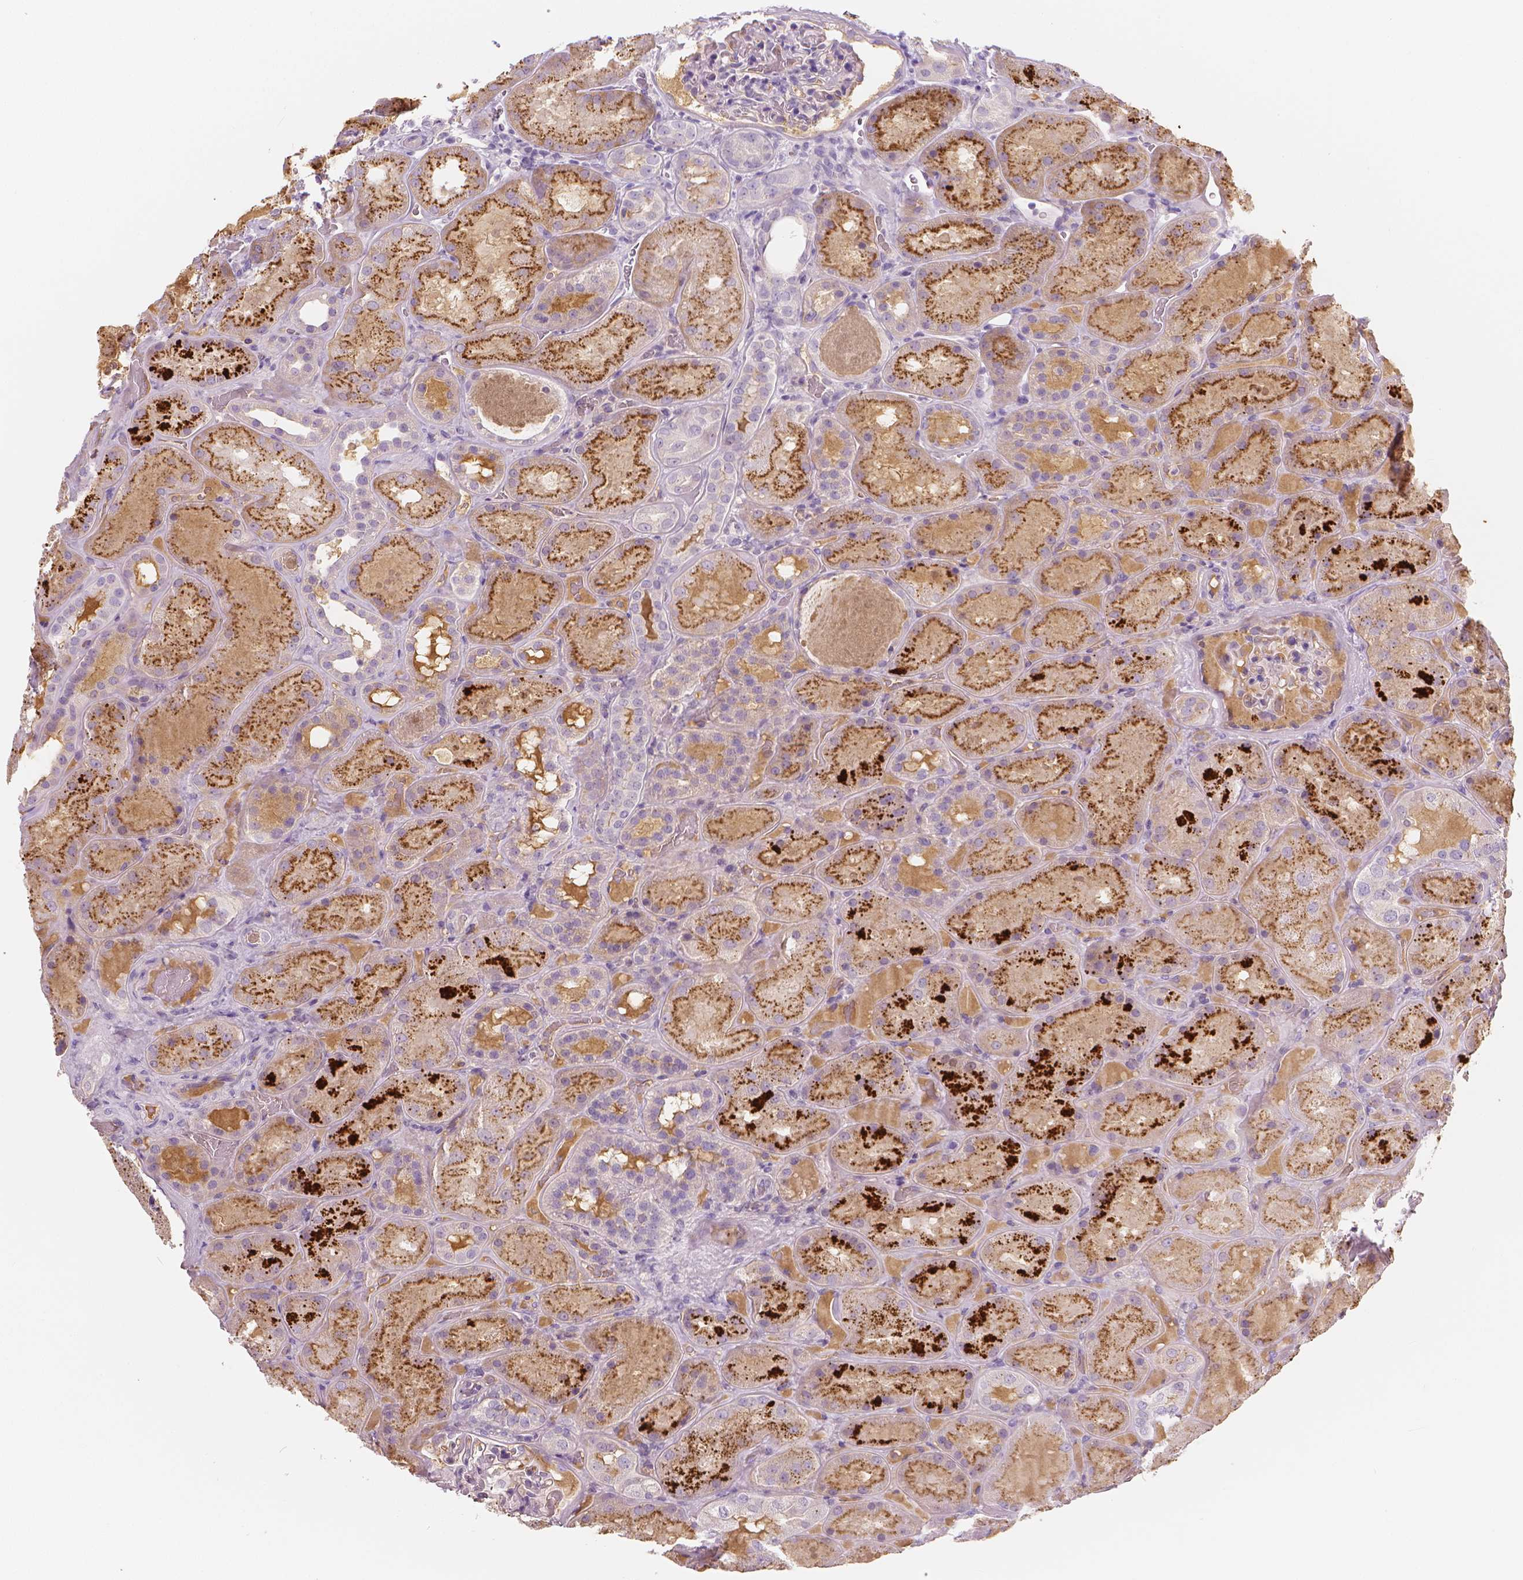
{"staining": {"intensity": "weak", "quantity": "25%-75%", "location": "cytoplasmic/membranous"}, "tissue": "kidney", "cell_type": "Cells in glomeruli", "image_type": "normal", "snomed": [{"axis": "morphology", "description": "Normal tissue, NOS"}, {"axis": "topography", "description": "Kidney"}], "caption": "This image shows immunohistochemistry (IHC) staining of unremarkable human kidney, with low weak cytoplasmic/membranous expression in approximately 25%-75% of cells in glomeruli.", "gene": "APOA4", "patient": {"sex": "male", "age": 73}}